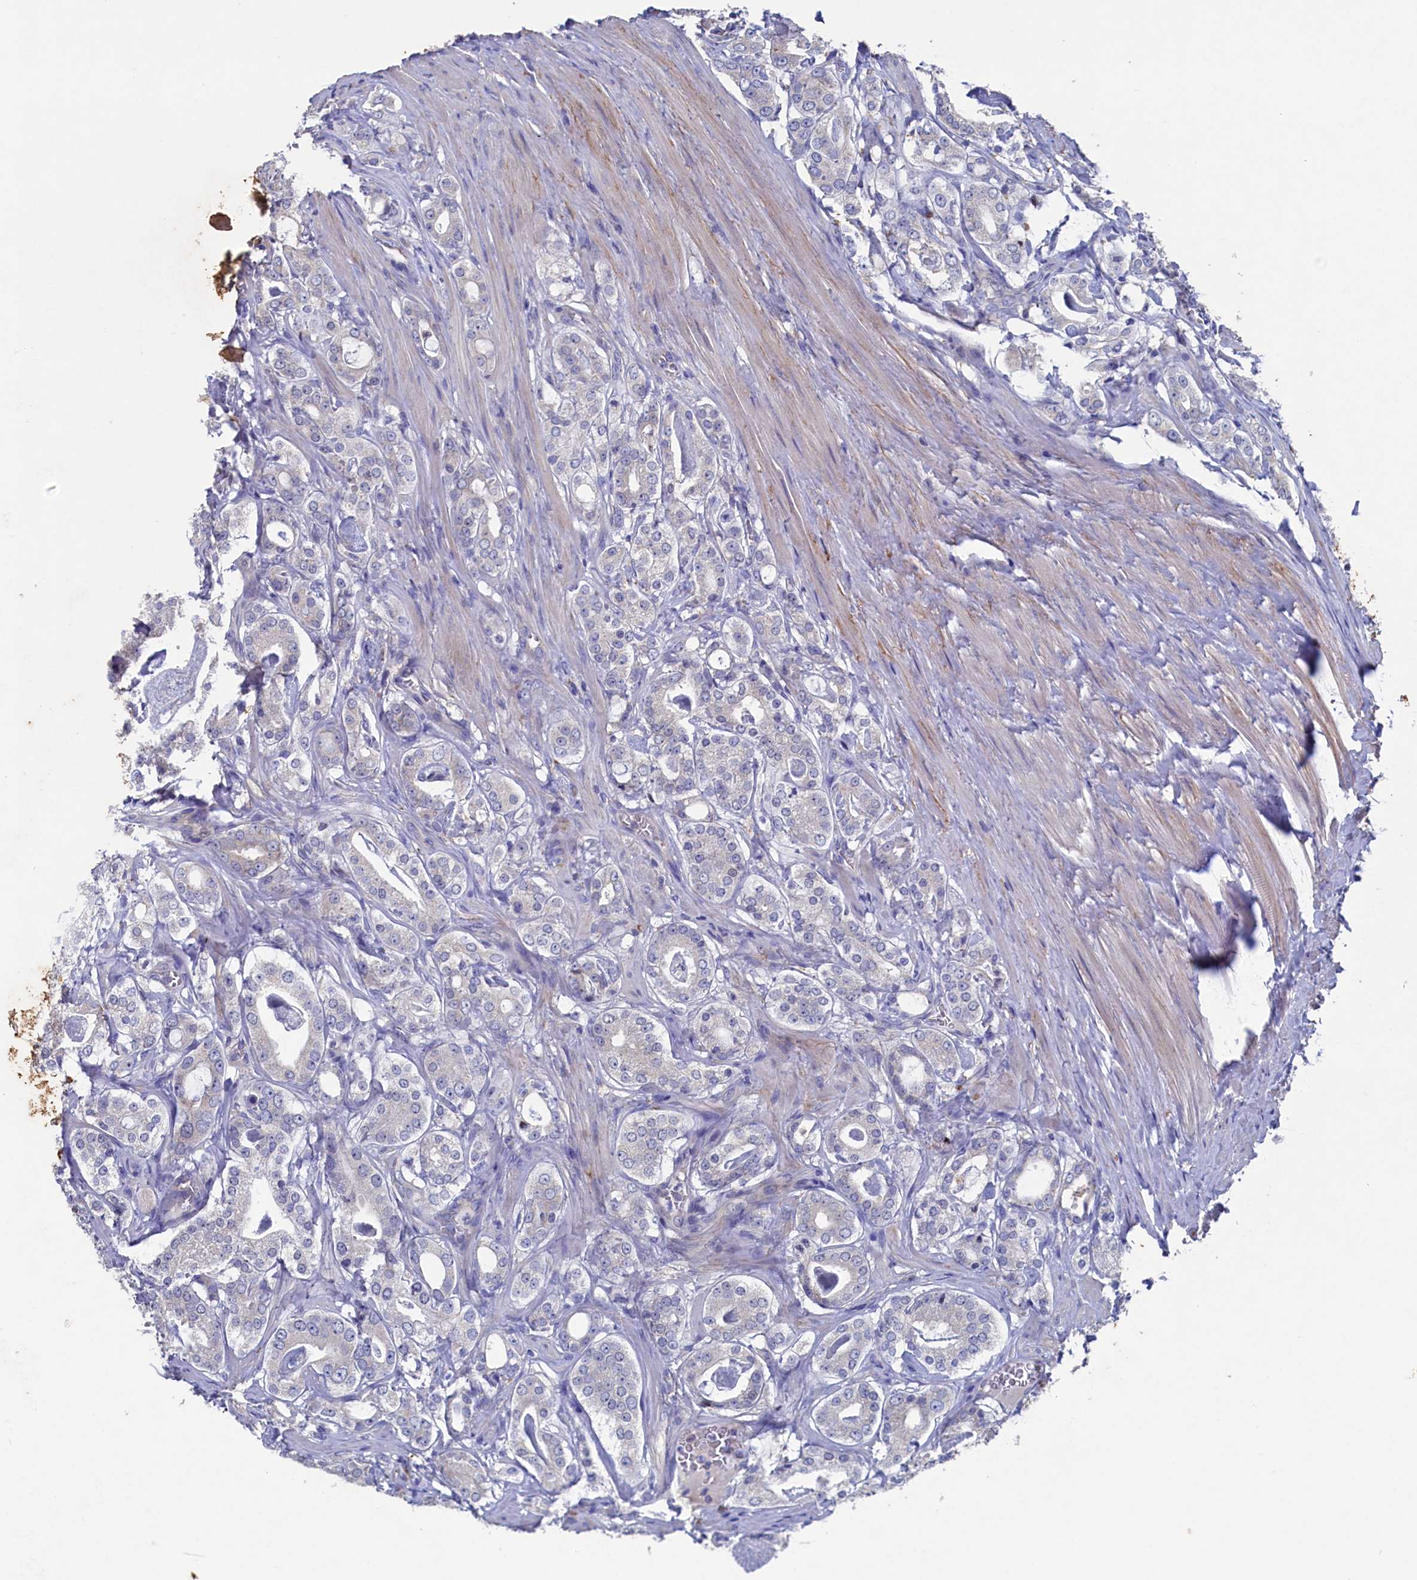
{"staining": {"intensity": "negative", "quantity": "none", "location": "none"}, "tissue": "prostate cancer", "cell_type": "Tumor cells", "image_type": "cancer", "snomed": [{"axis": "morphology", "description": "Adenocarcinoma, High grade"}, {"axis": "topography", "description": "Prostate"}], "caption": "Immunohistochemistry (IHC) image of prostate high-grade adenocarcinoma stained for a protein (brown), which displays no positivity in tumor cells. (DAB immunohistochemistry (IHC), high magnification).", "gene": "CBLIF", "patient": {"sex": "male", "age": 63}}